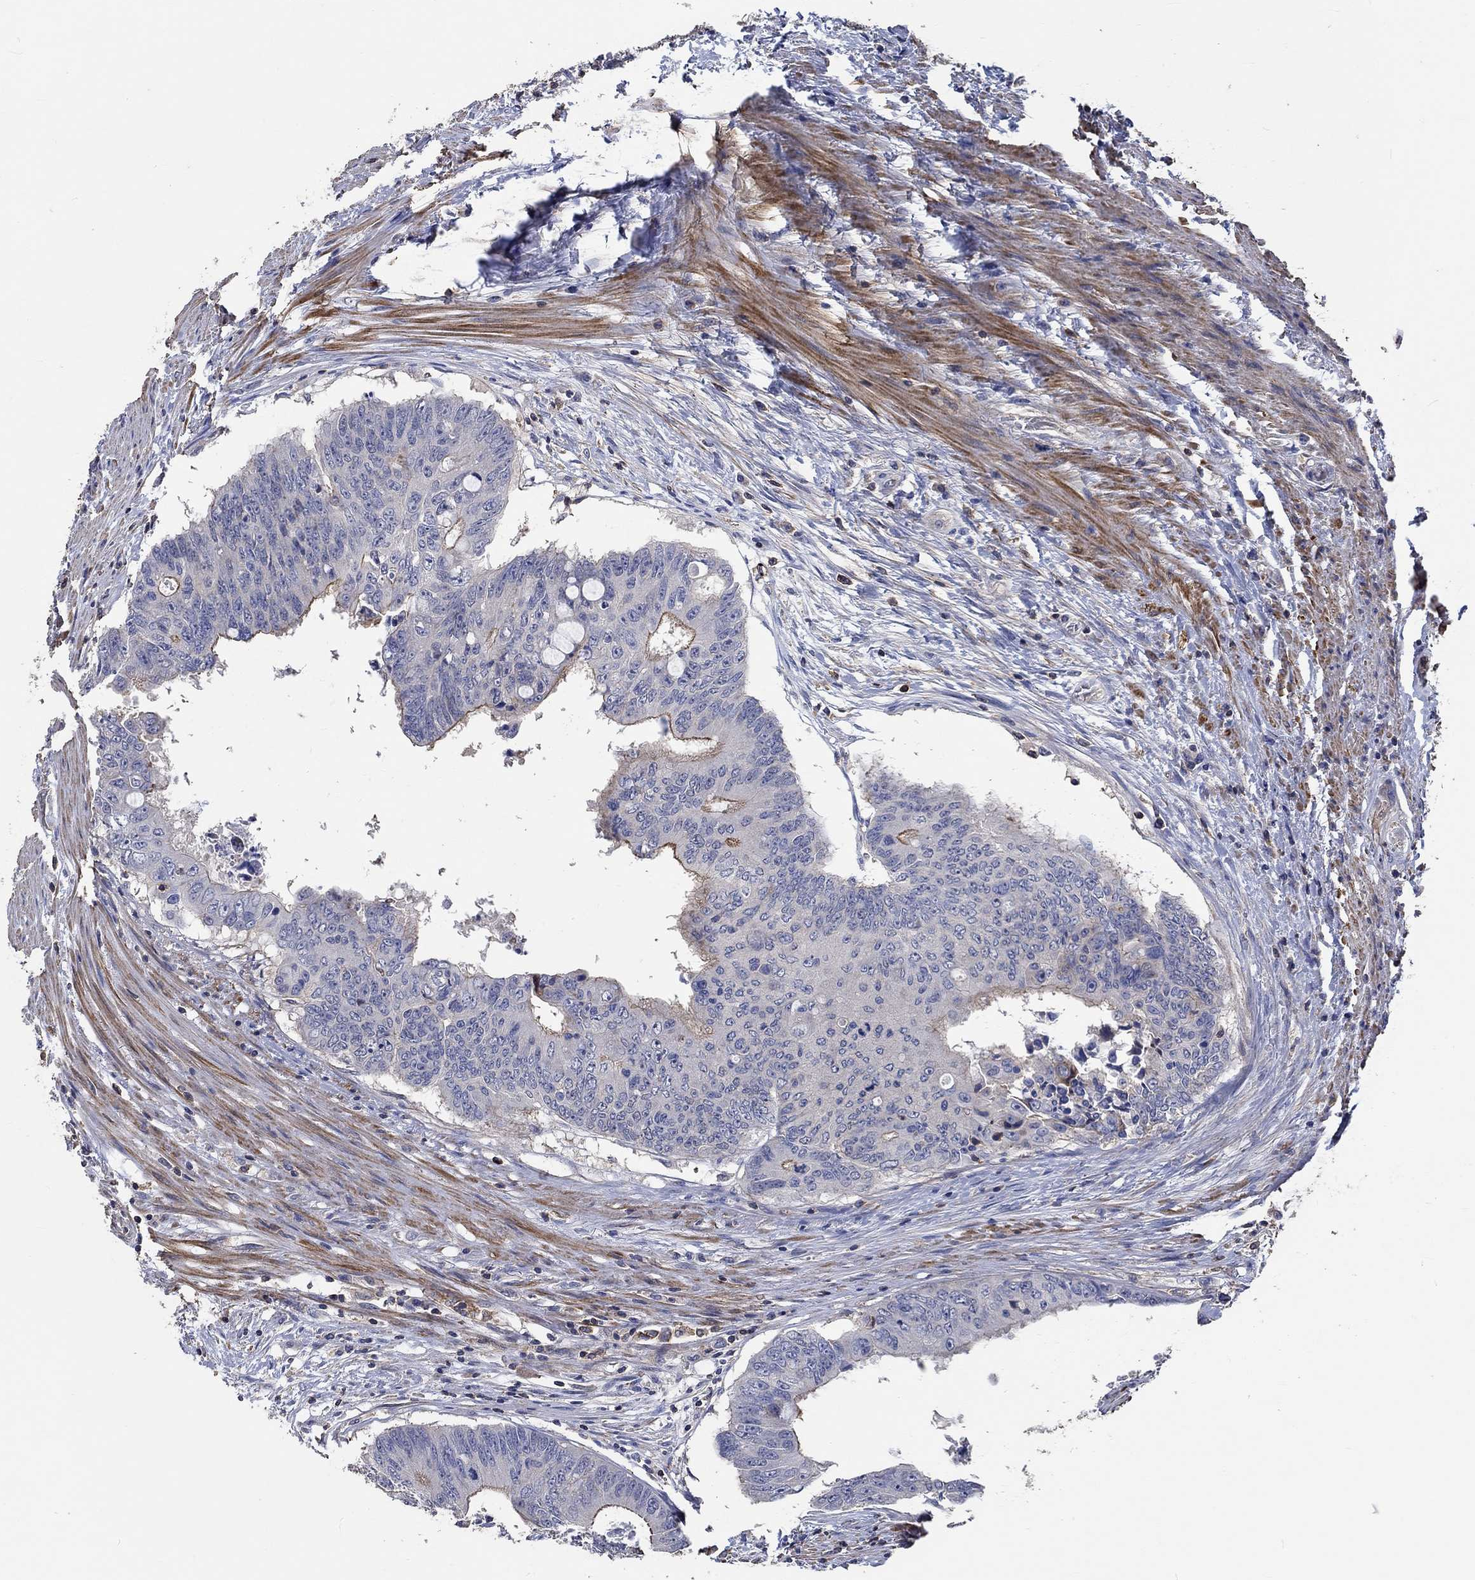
{"staining": {"intensity": "strong", "quantity": "<25%", "location": "cytoplasmic/membranous"}, "tissue": "colorectal cancer", "cell_type": "Tumor cells", "image_type": "cancer", "snomed": [{"axis": "morphology", "description": "Adenocarcinoma, NOS"}, {"axis": "topography", "description": "Rectum"}], "caption": "Immunohistochemistry of adenocarcinoma (colorectal) exhibits medium levels of strong cytoplasmic/membranous staining in approximately <25% of tumor cells.", "gene": "TNFAIP8L3", "patient": {"sex": "male", "age": 59}}